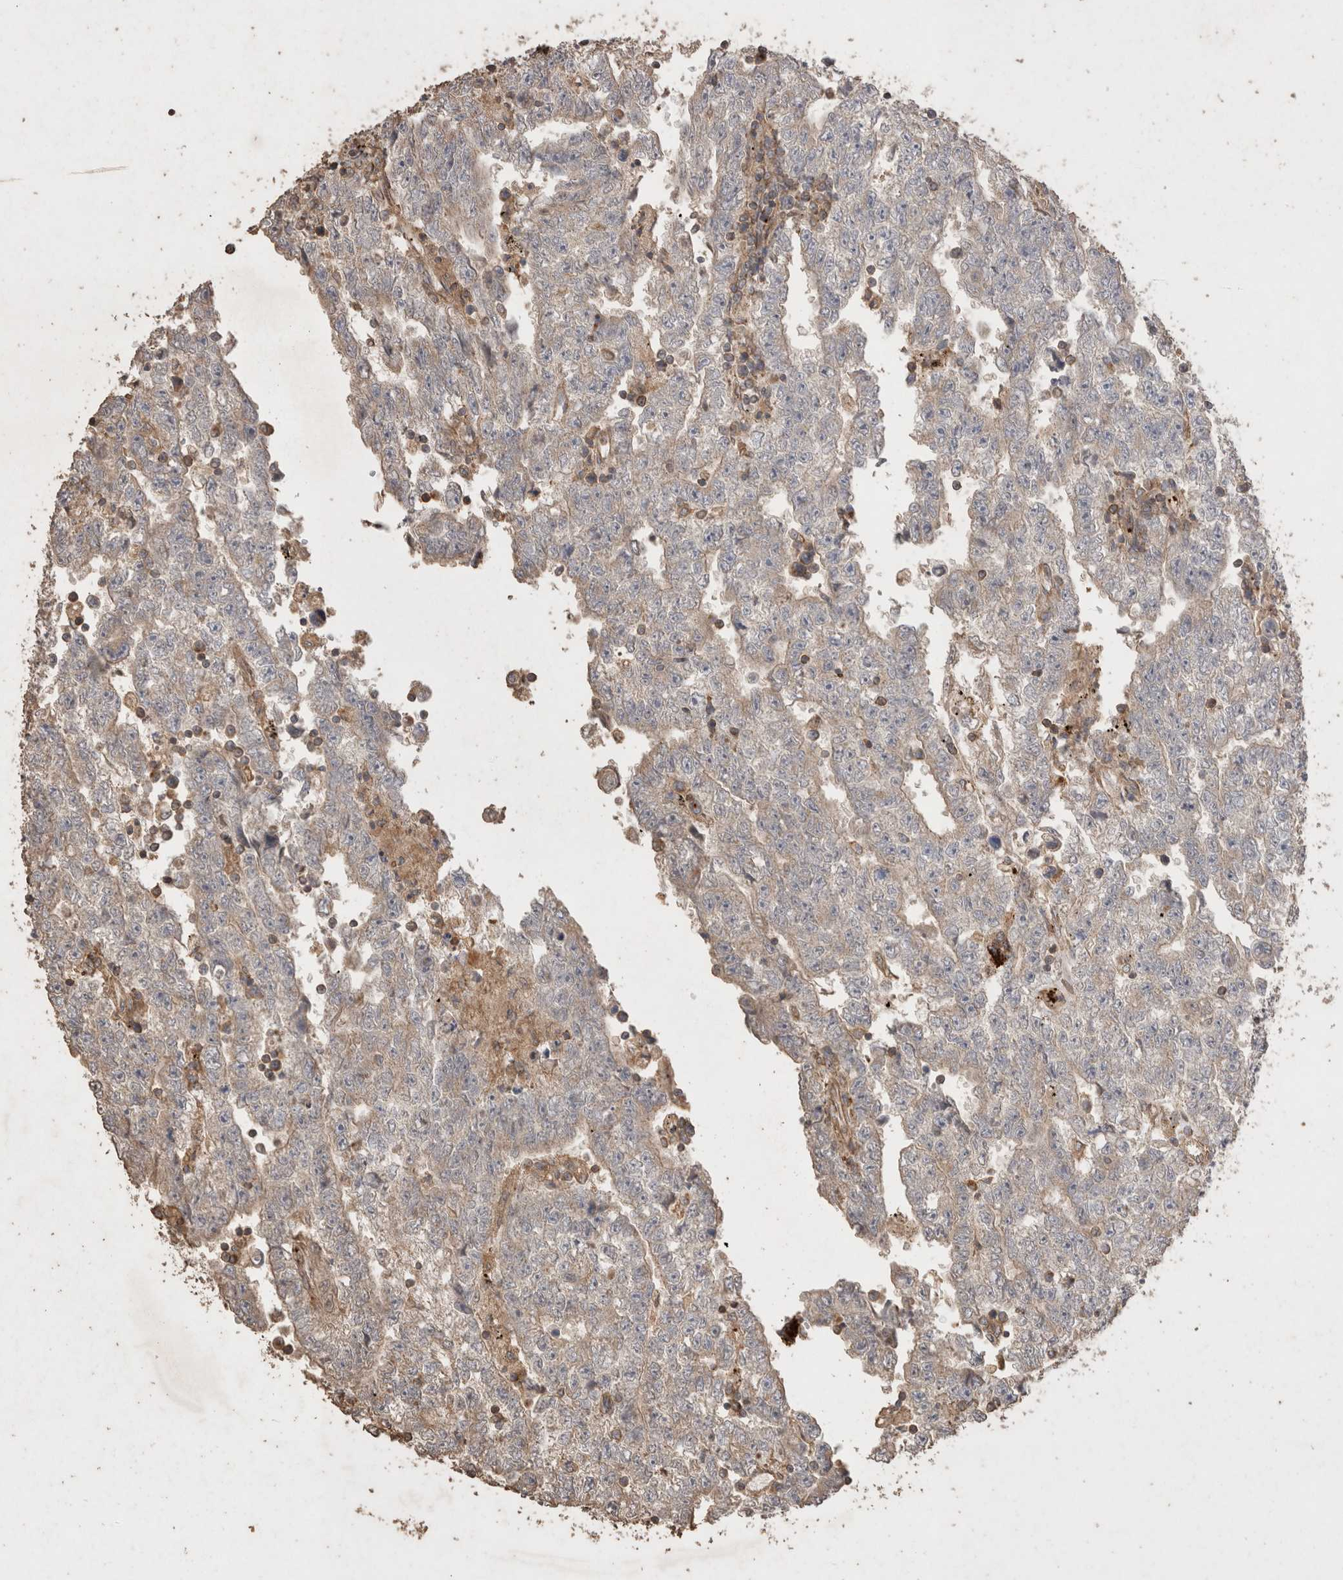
{"staining": {"intensity": "weak", "quantity": "<25%", "location": "cytoplasmic/membranous"}, "tissue": "testis cancer", "cell_type": "Tumor cells", "image_type": "cancer", "snomed": [{"axis": "morphology", "description": "Carcinoma, Embryonal, NOS"}, {"axis": "topography", "description": "Testis"}], "caption": "A micrograph of embryonal carcinoma (testis) stained for a protein demonstrates no brown staining in tumor cells.", "gene": "SNX31", "patient": {"sex": "male", "age": 25}}